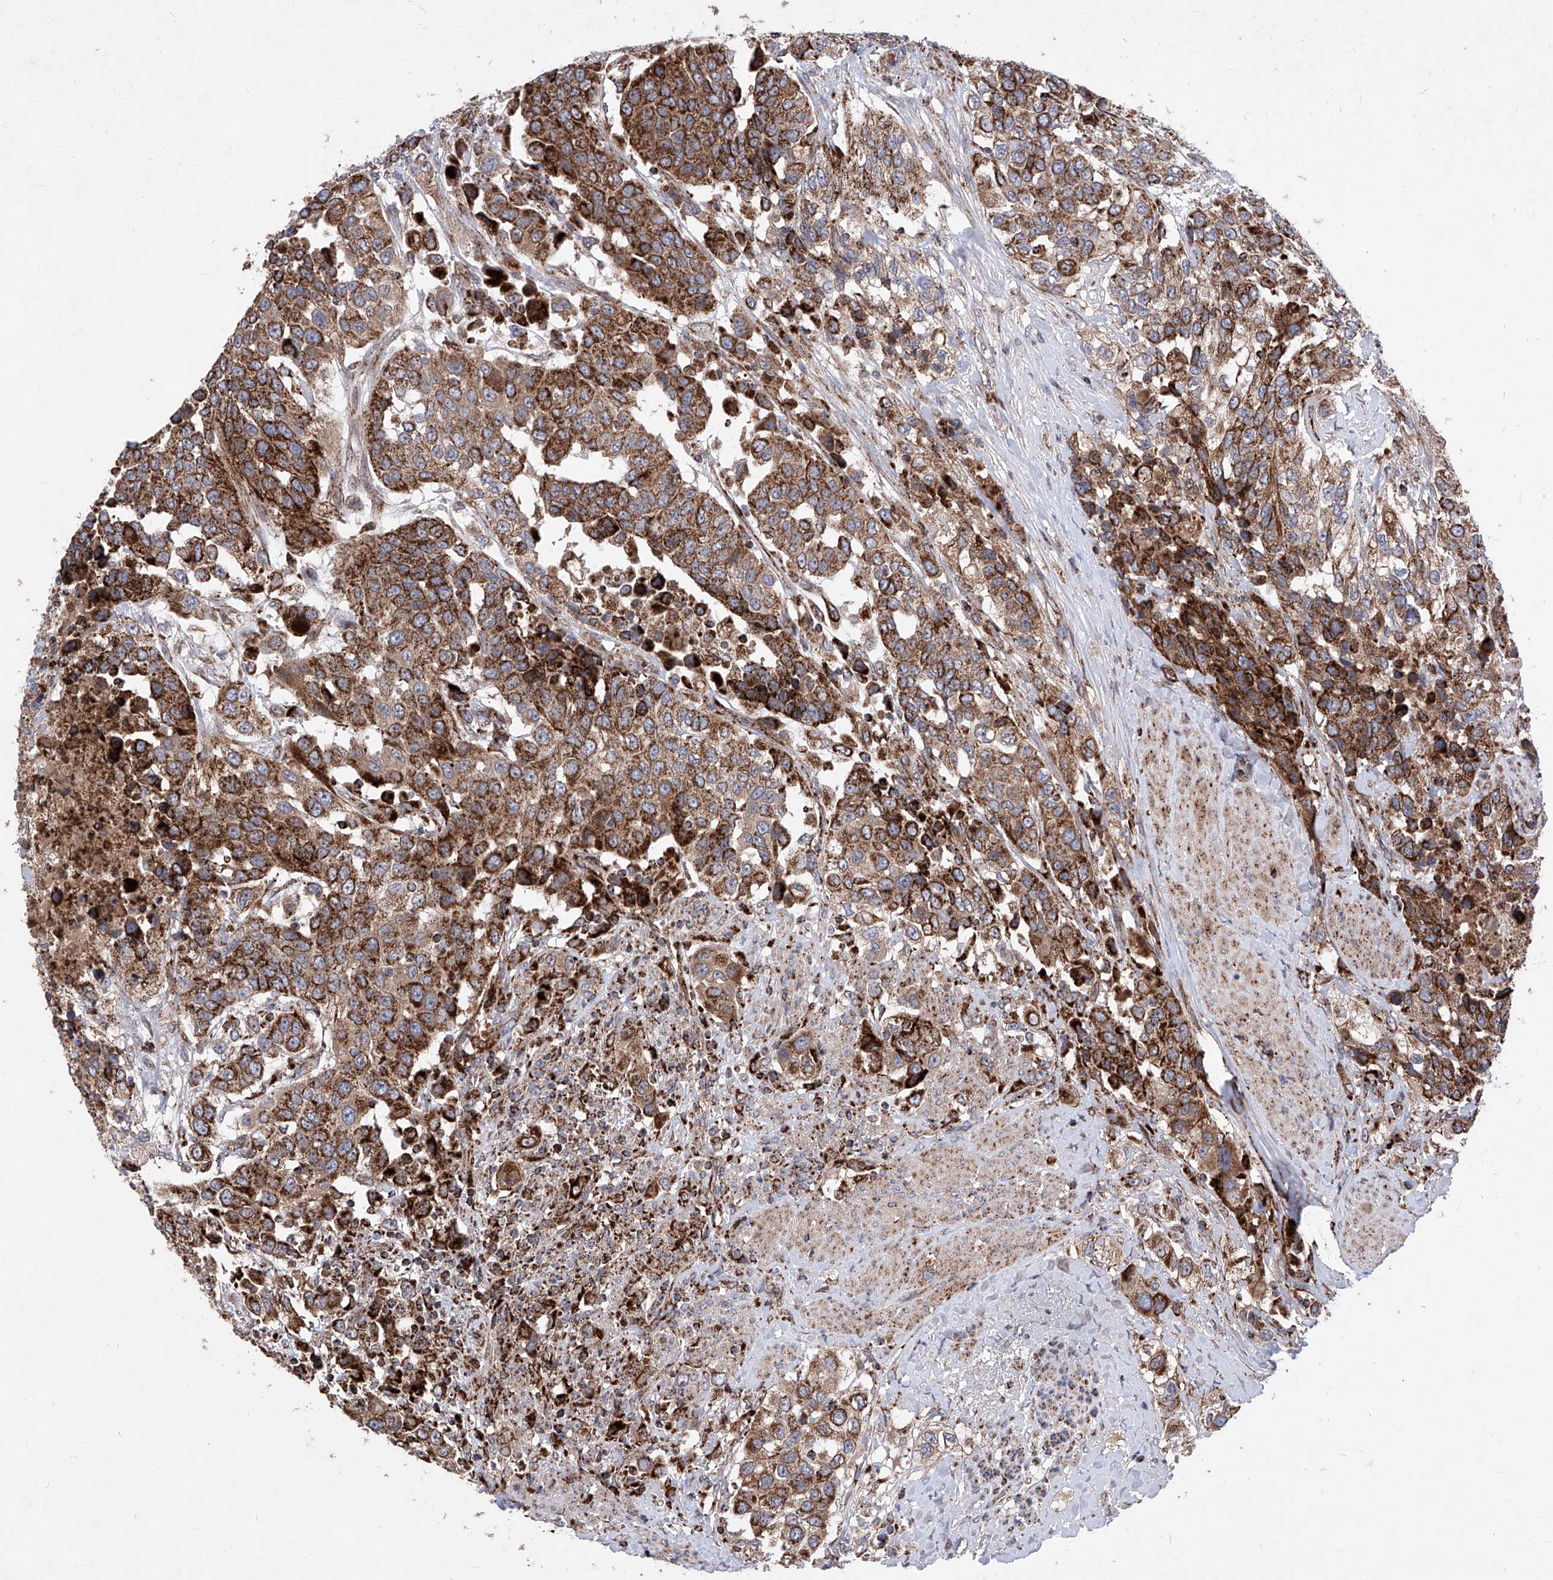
{"staining": {"intensity": "strong", "quantity": ">75%", "location": "cytoplasmic/membranous"}, "tissue": "urothelial cancer", "cell_type": "Tumor cells", "image_type": "cancer", "snomed": [{"axis": "morphology", "description": "Urothelial carcinoma, High grade"}, {"axis": "topography", "description": "Urinary bladder"}], "caption": "Urothelial cancer tissue exhibits strong cytoplasmic/membranous positivity in approximately >75% of tumor cells", "gene": "SEMA6A", "patient": {"sex": "female", "age": 80}}